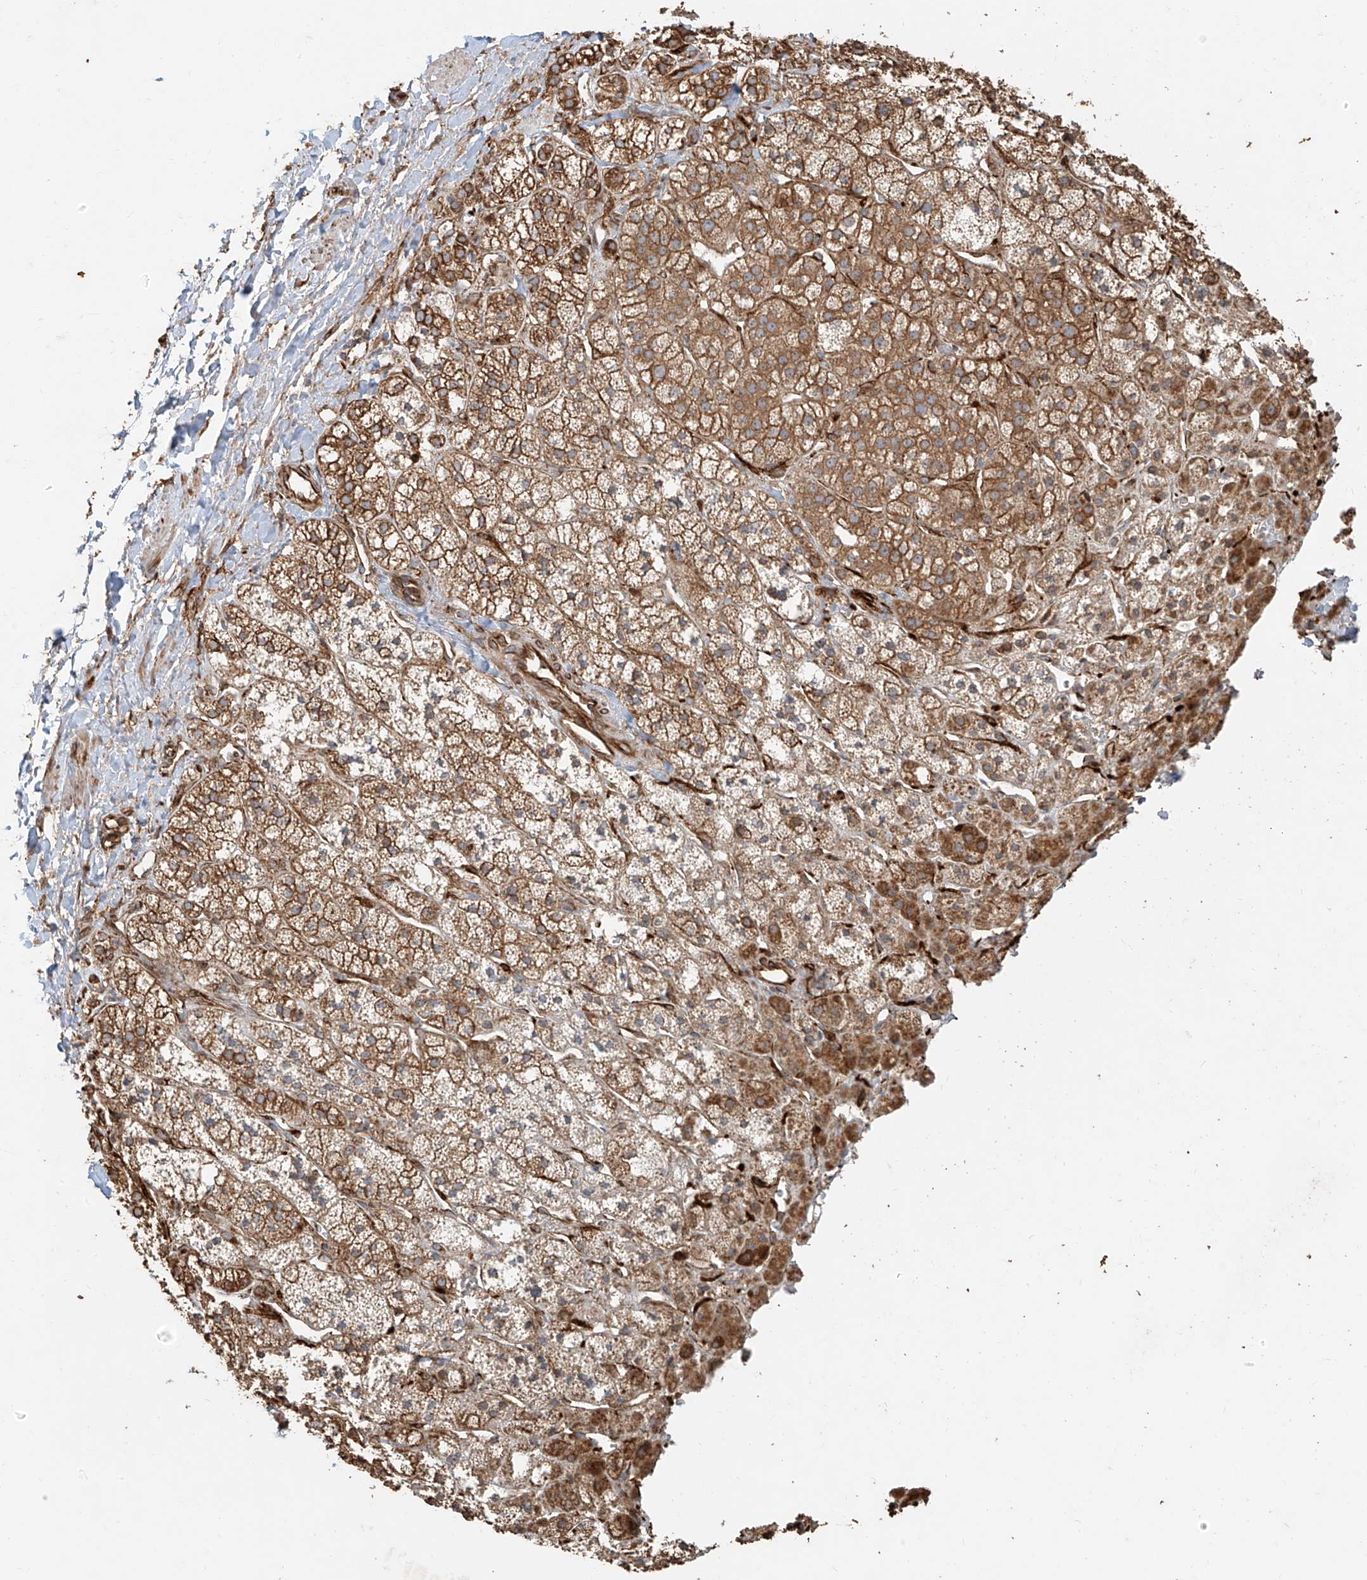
{"staining": {"intensity": "moderate", "quantity": ">75%", "location": "cytoplasmic/membranous"}, "tissue": "adrenal gland", "cell_type": "Glandular cells", "image_type": "normal", "snomed": [{"axis": "morphology", "description": "Normal tissue, NOS"}, {"axis": "topography", "description": "Adrenal gland"}], "caption": "Protein expression analysis of unremarkable adrenal gland exhibits moderate cytoplasmic/membranous positivity in about >75% of glandular cells.", "gene": "EFNB1", "patient": {"sex": "male", "age": 56}}